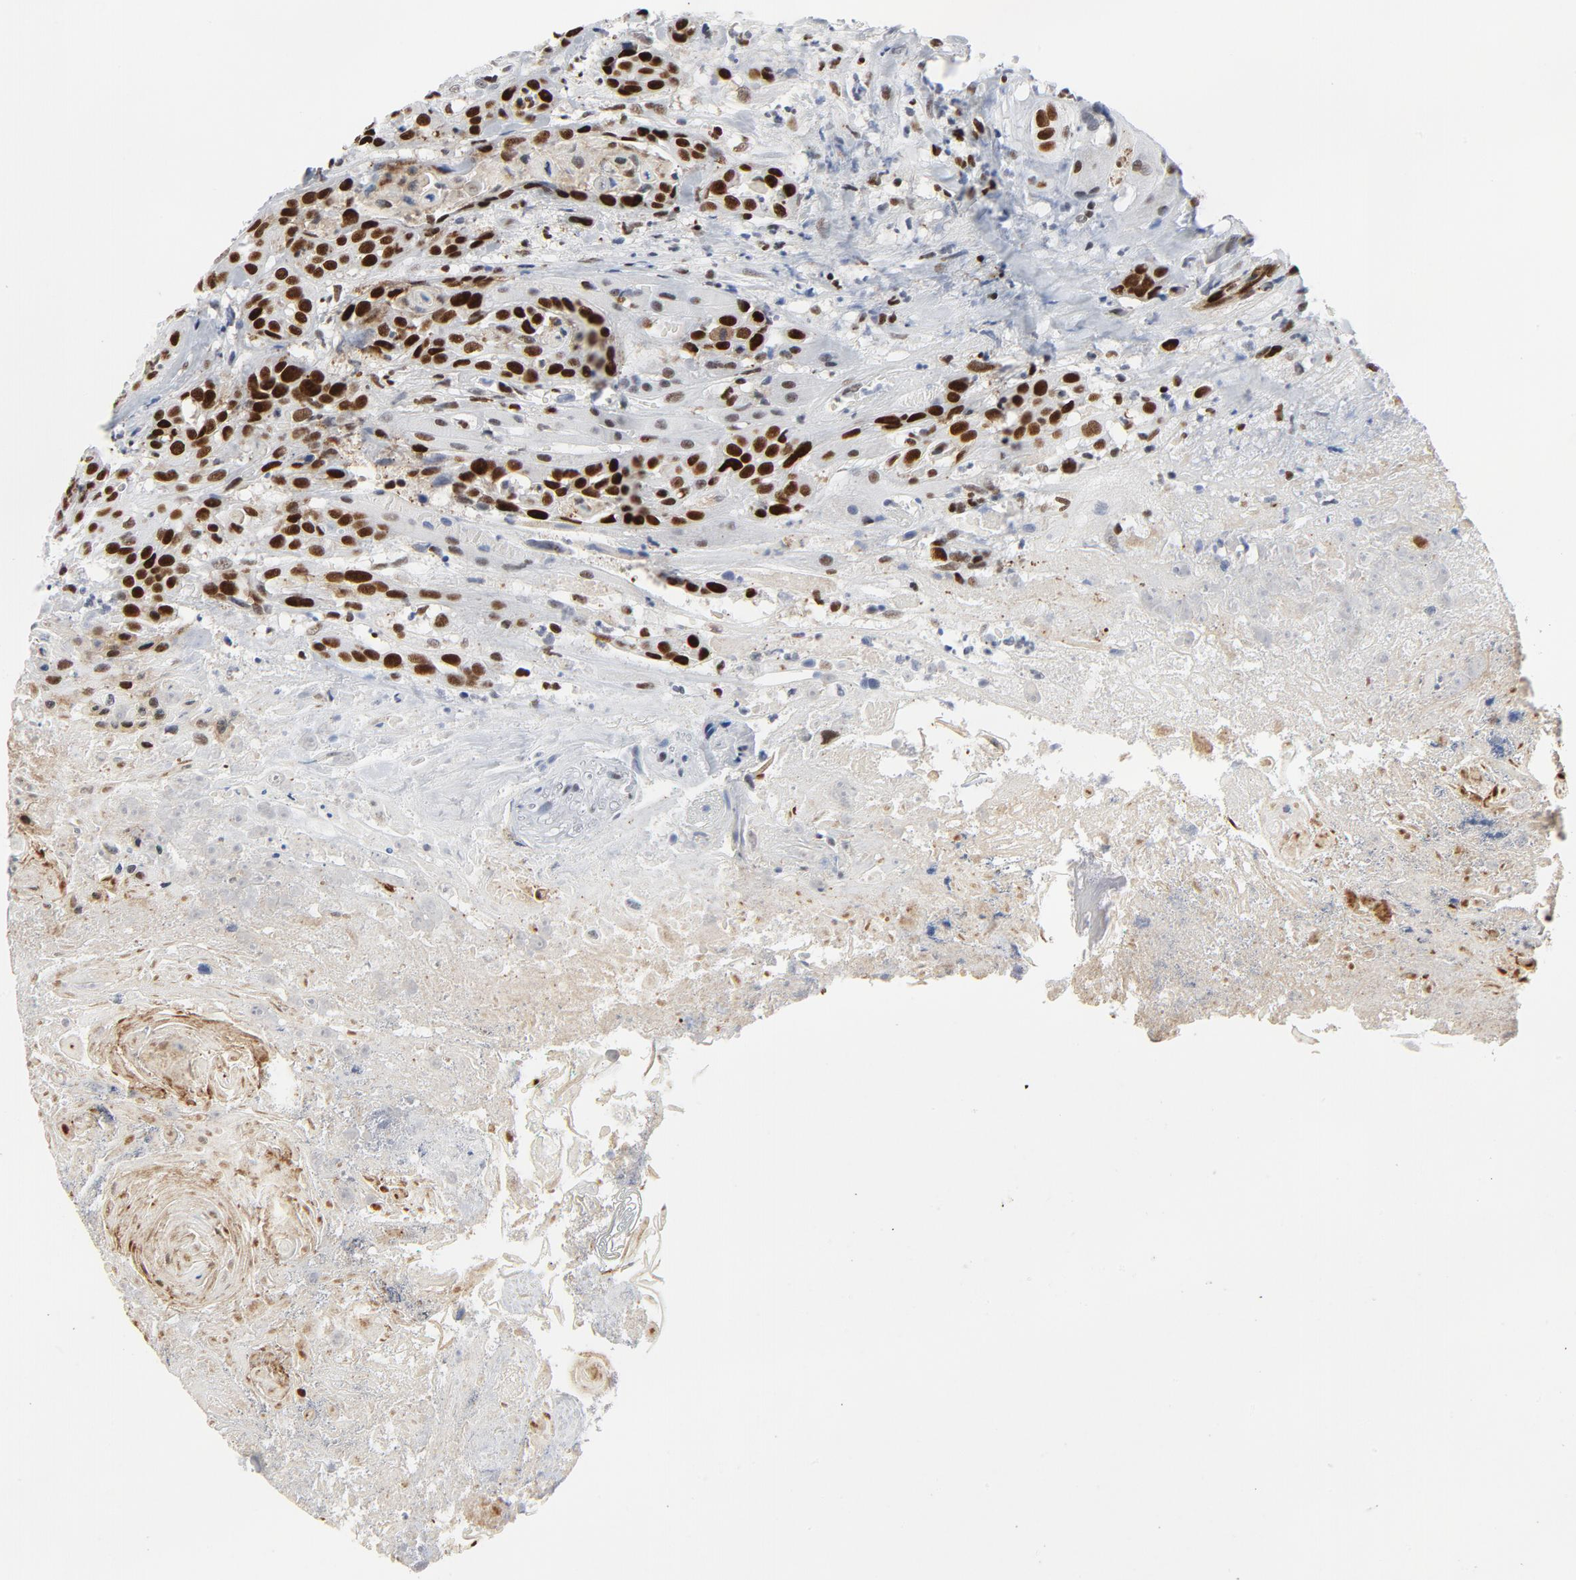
{"staining": {"intensity": "strong", "quantity": ">75%", "location": "nuclear"}, "tissue": "head and neck cancer", "cell_type": "Tumor cells", "image_type": "cancer", "snomed": [{"axis": "morphology", "description": "Squamous cell carcinoma, NOS"}, {"axis": "topography", "description": "Head-Neck"}], "caption": "Immunohistochemistry (IHC) image of neoplastic tissue: human head and neck cancer (squamous cell carcinoma) stained using immunohistochemistry reveals high levels of strong protein expression localized specifically in the nuclear of tumor cells, appearing as a nuclear brown color.", "gene": "POLD1", "patient": {"sex": "female", "age": 84}}